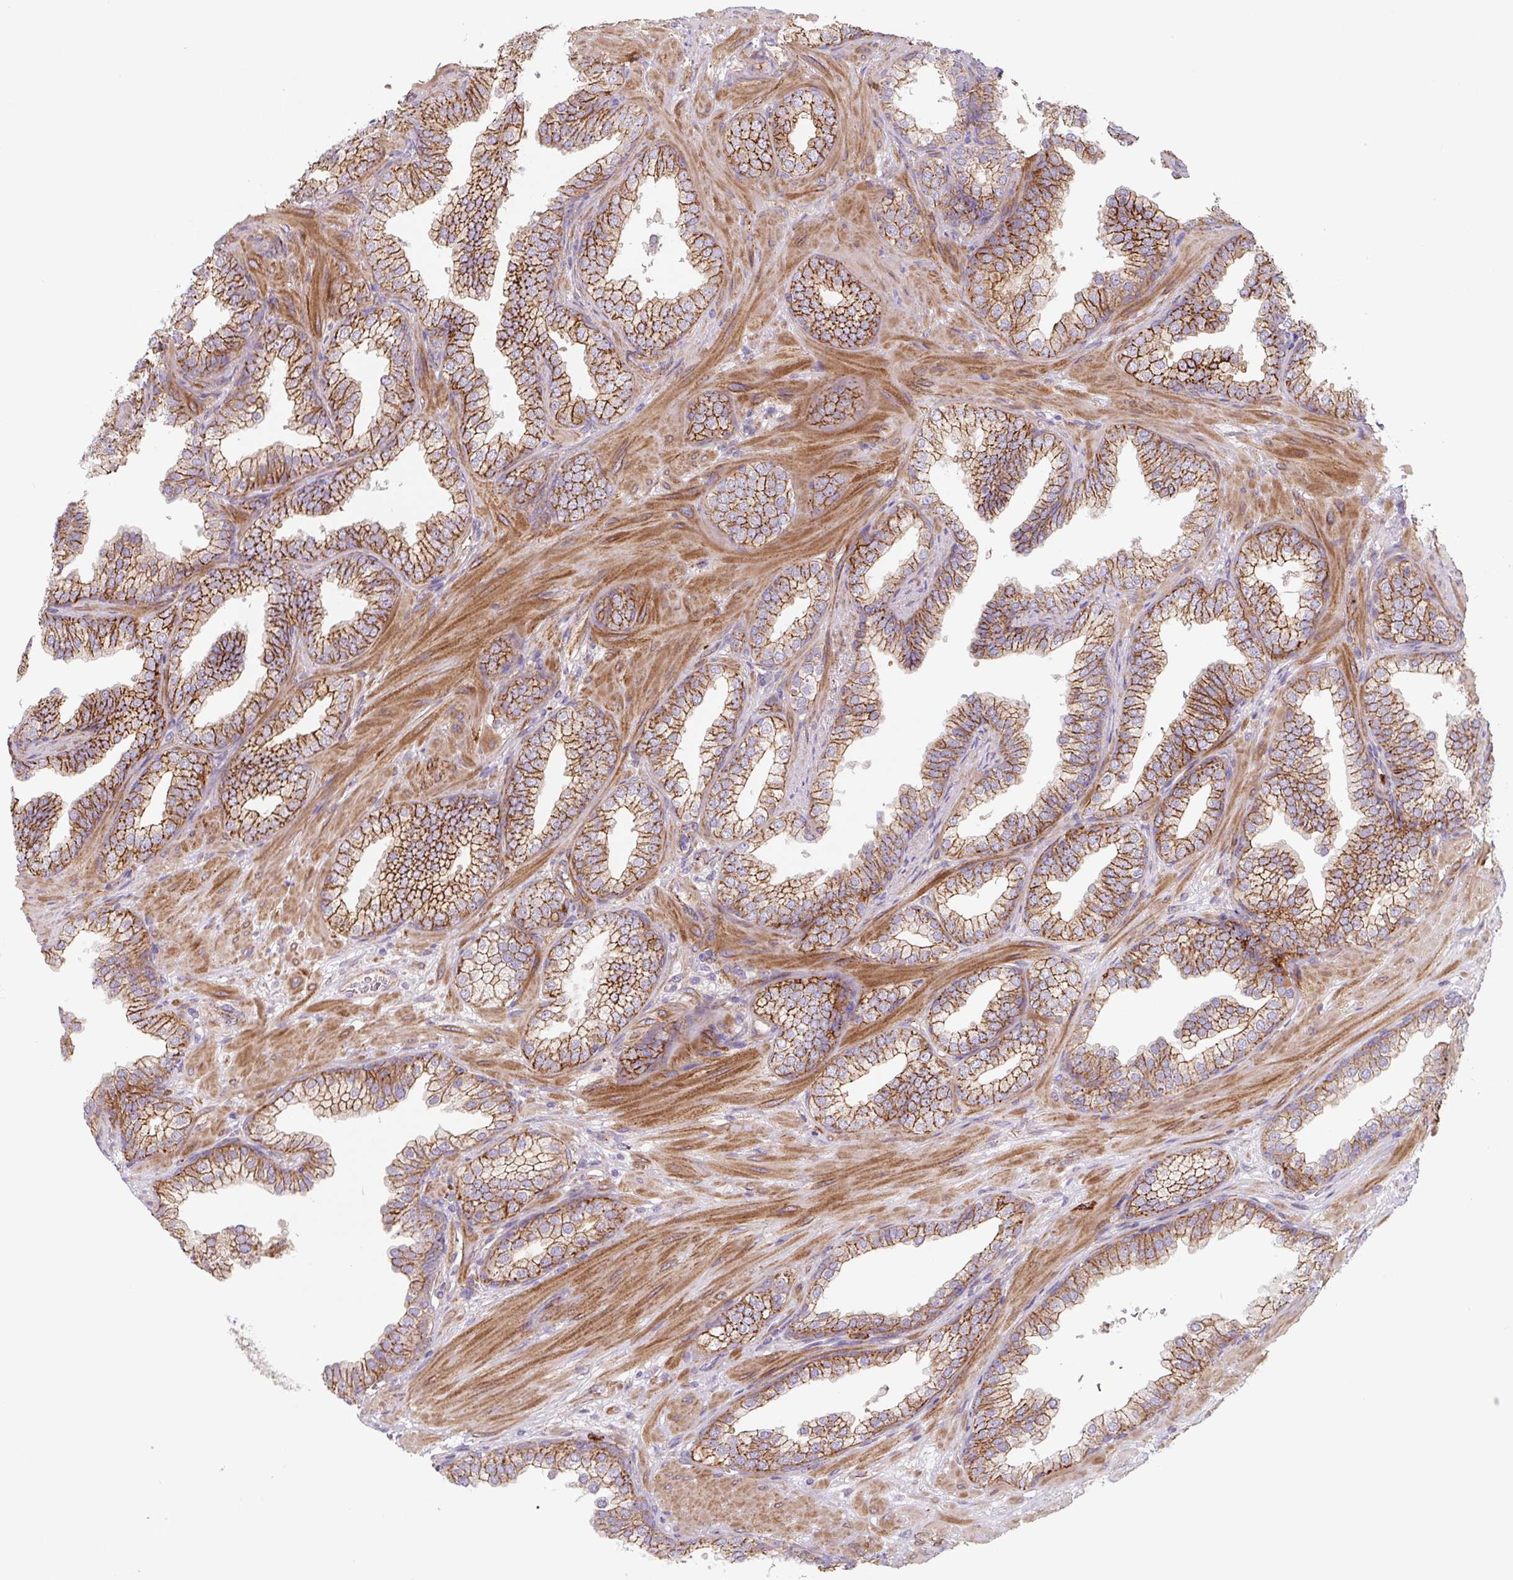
{"staining": {"intensity": "moderate", "quantity": ">75%", "location": "cytoplasmic/membranous"}, "tissue": "prostate cancer", "cell_type": "Tumor cells", "image_type": "cancer", "snomed": [{"axis": "morphology", "description": "Adenocarcinoma, High grade"}, {"axis": "topography", "description": "Prostate"}], "caption": "Prostate cancer (adenocarcinoma (high-grade)) stained for a protein exhibits moderate cytoplasmic/membranous positivity in tumor cells.", "gene": "DHFR2", "patient": {"sex": "male", "age": 58}}